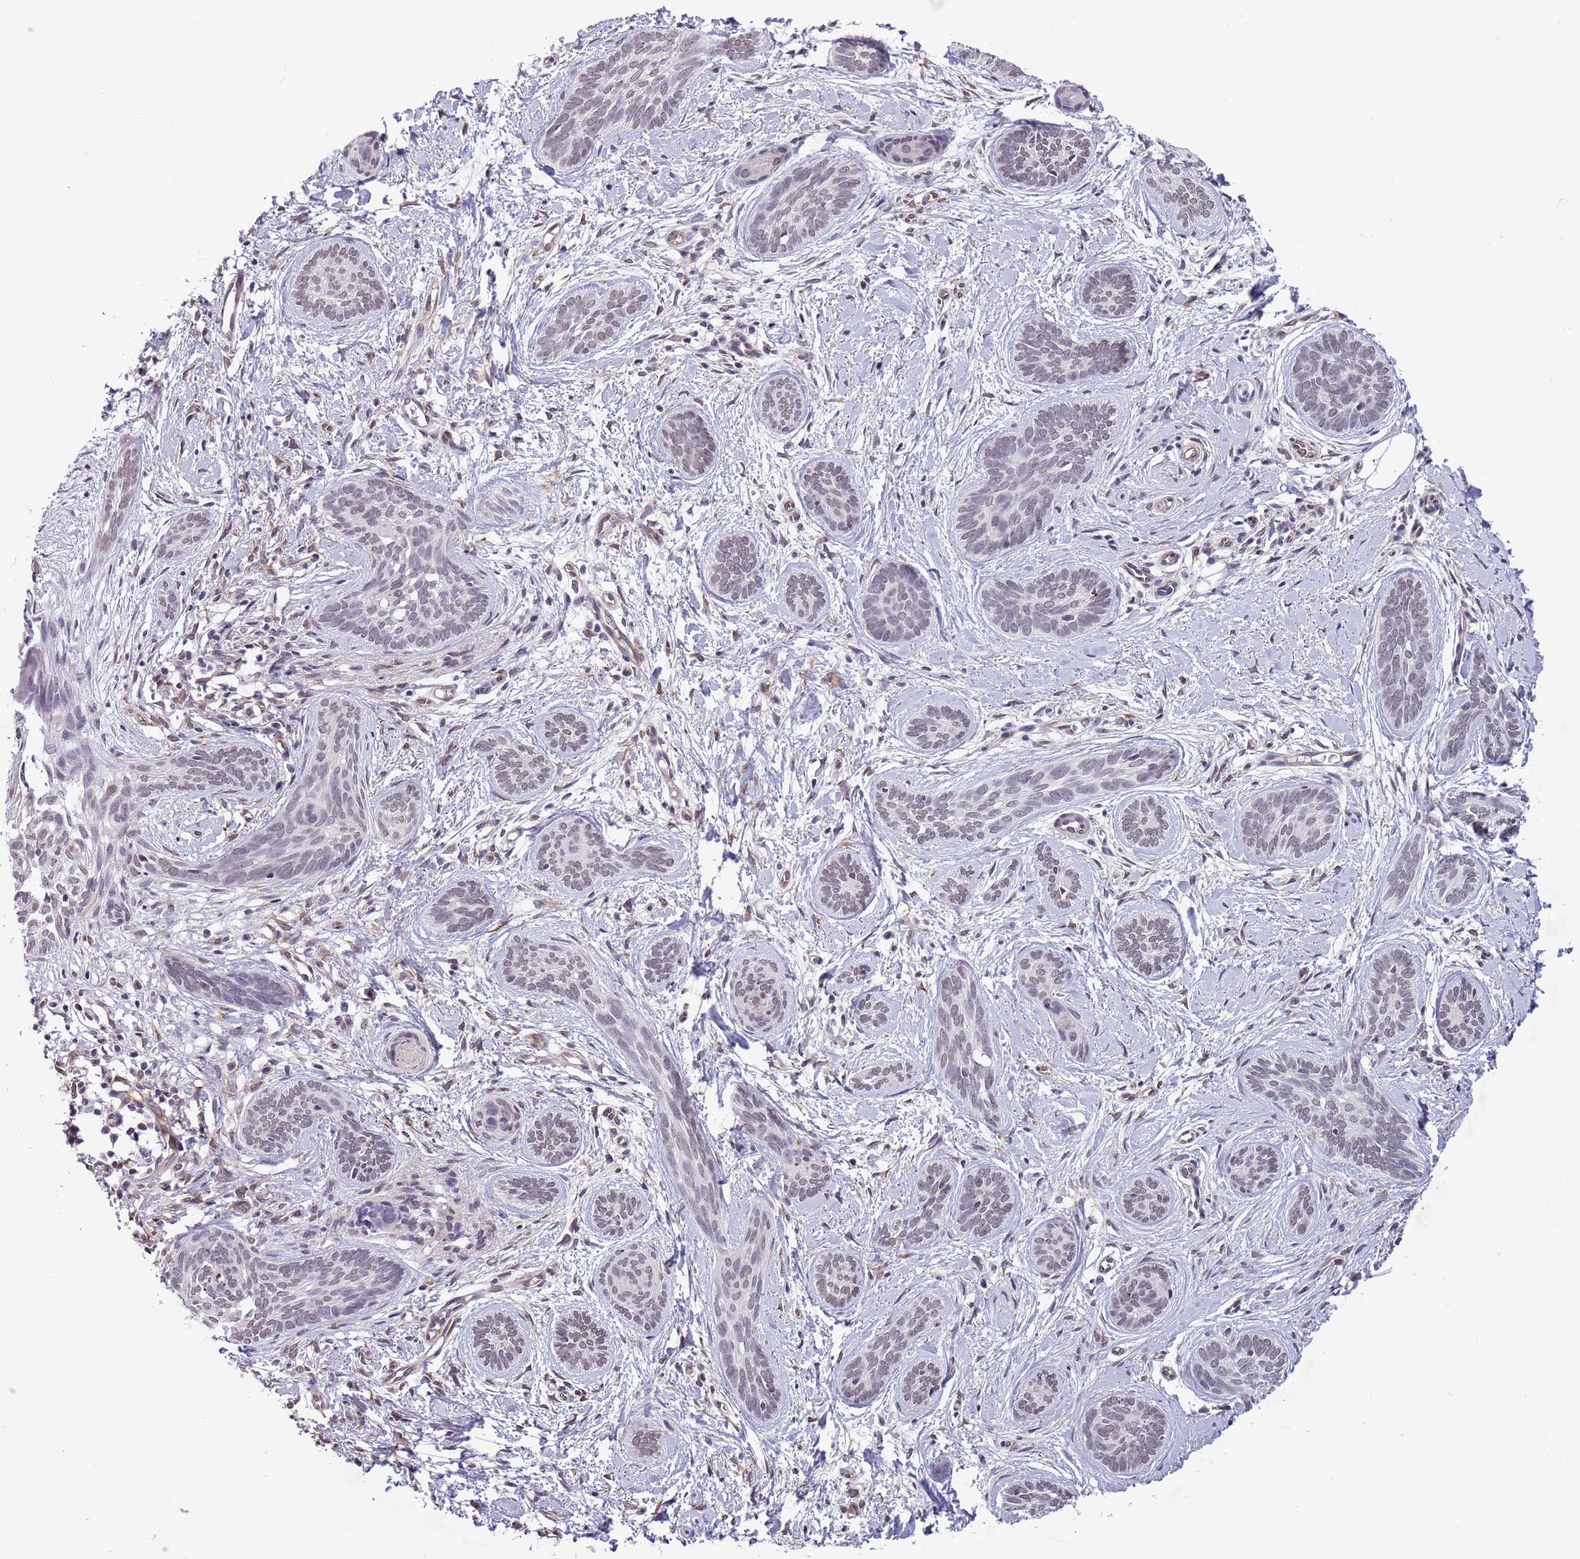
{"staining": {"intensity": "weak", "quantity": "25%-75%", "location": "nuclear"}, "tissue": "skin cancer", "cell_type": "Tumor cells", "image_type": "cancer", "snomed": [{"axis": "morphology", "description": "Basal cell carcinoma"}, {"axis": "topography", "description": "Skin"}], "caption": "Approximately 25%-75% of tumor cells in human basal cell carcinoma (skin) display weak nuclear protein expression as visualized by brown immunohistochemical staining.", "gene": "NRIP1", "patient": {"sex": "female", "age": 81}}